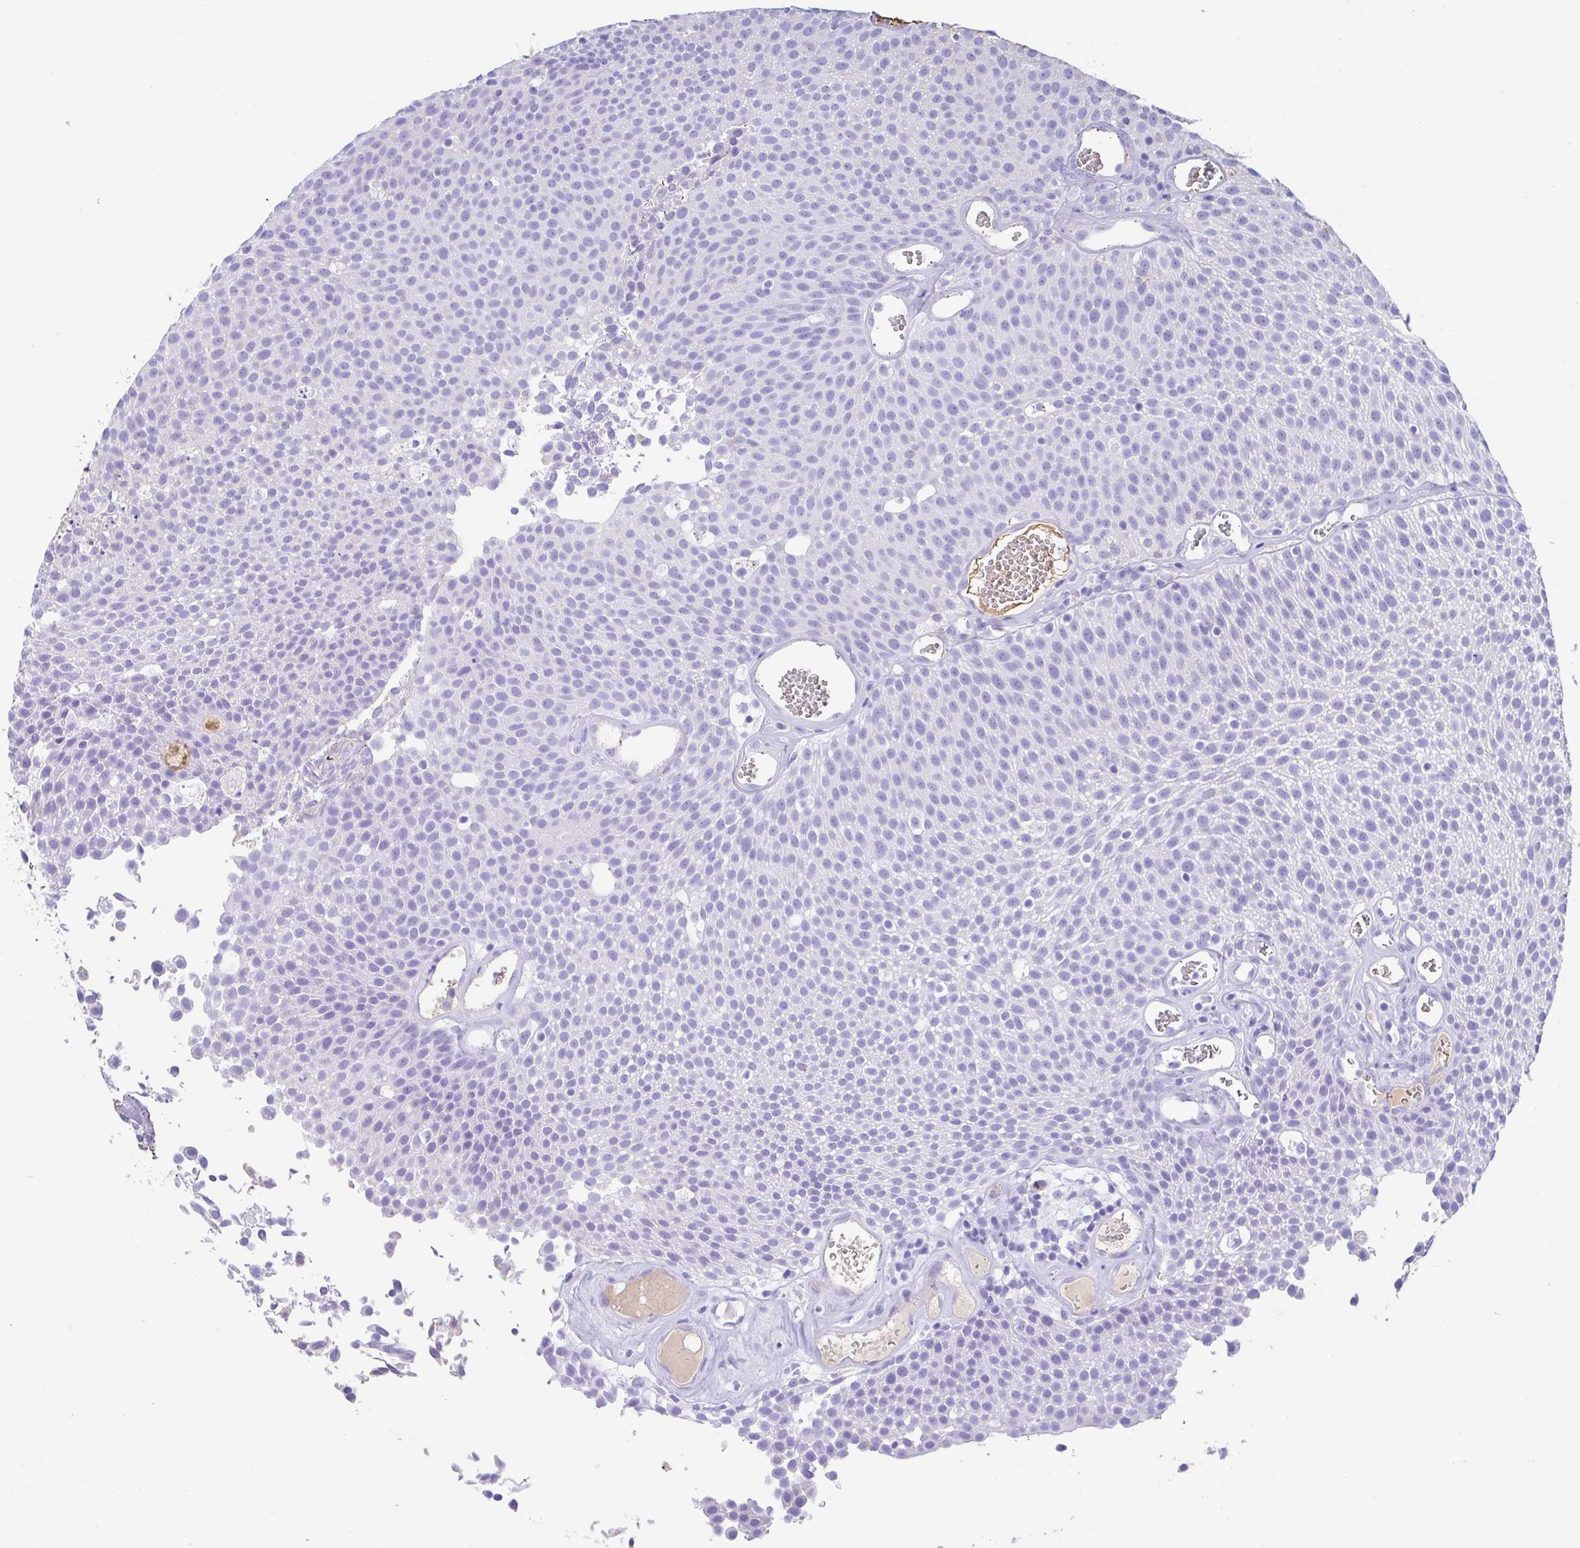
{"staining": {"intensity": "negative", "quantity": "none", "location": "none"}, "tissue": "urothelial cancer", "cell_type": "Tumor cells", "image_type": "cancer", "snomed": [{"axis": "morphology", "description": "Urothelial carcinoma, Low grade"}, {"axis": "topography", "description": "Urinary bladder"}], "caption": "Immunohistochemical staining of urothelial cancer shows no significant expression in tumor cells. The staining was performed using DAB (3,3'-diaminobenzidine) to visualize the protein expression in brown, while the nuclei were stained in blue with hematoxylin (Magnification: 20x).", "gene": "HOXC12", "patient": {"sex": "female", "age": 79}}